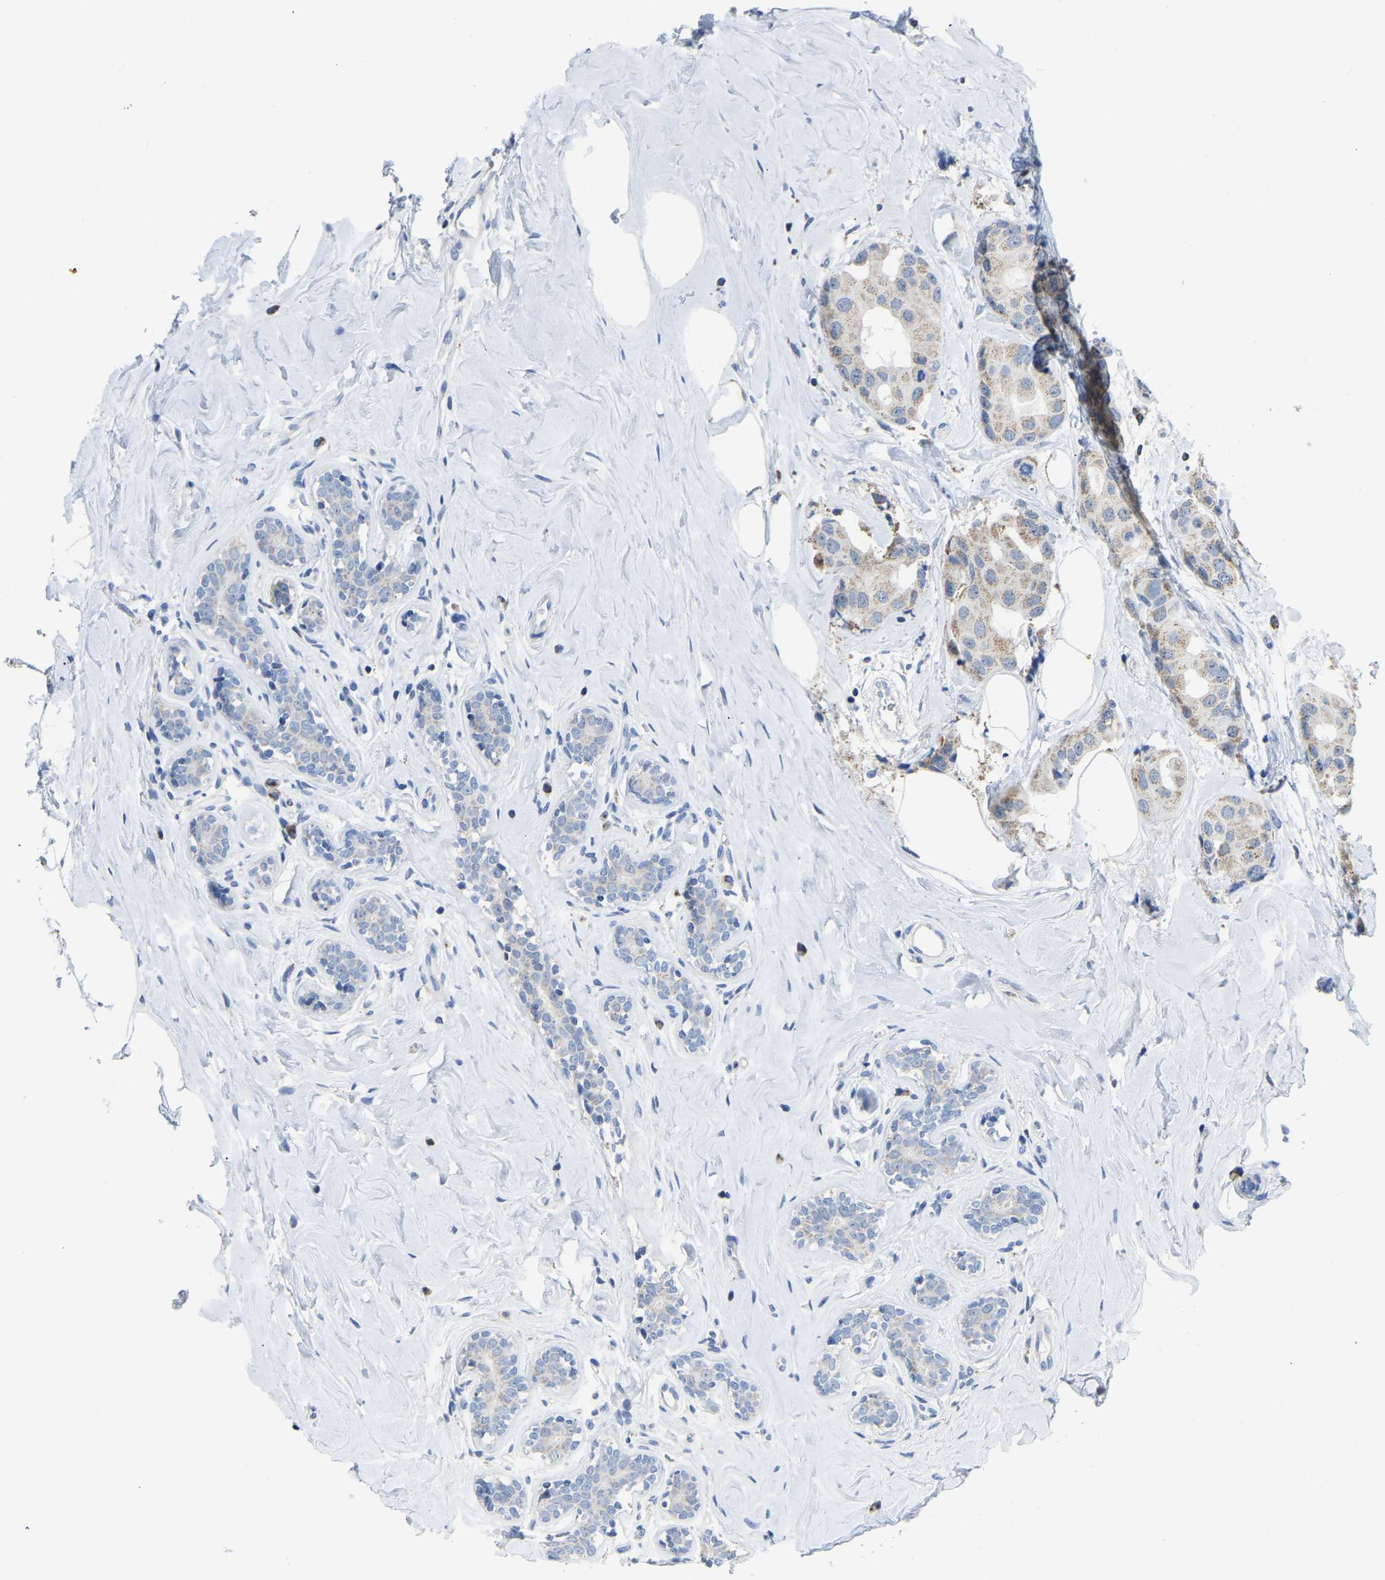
{"staining": {"intensity": "weak", "quantity": ">75%", "location": "cytoplasmic/membranous"}, "tissue": "breast cancer", "cell_type": "Tumor cells", "image_type": "cancer", "snomed": [{"axis": "morphology", "description": "Normal tissue, NOS"}, {"axis": "morphology", "description": "Duct carcinoma"}, {"axis": "topography", "description": "Breast"}], "caption": "Immunohistochemical staining of infiltrating ductal carcinoma (breast) reveals low levels of weak cytoplasmic/membranous positivity in approximately >75% of tumor cells.", "gene": "ETFA", "patient": {"sex": "female", "age": 39}}